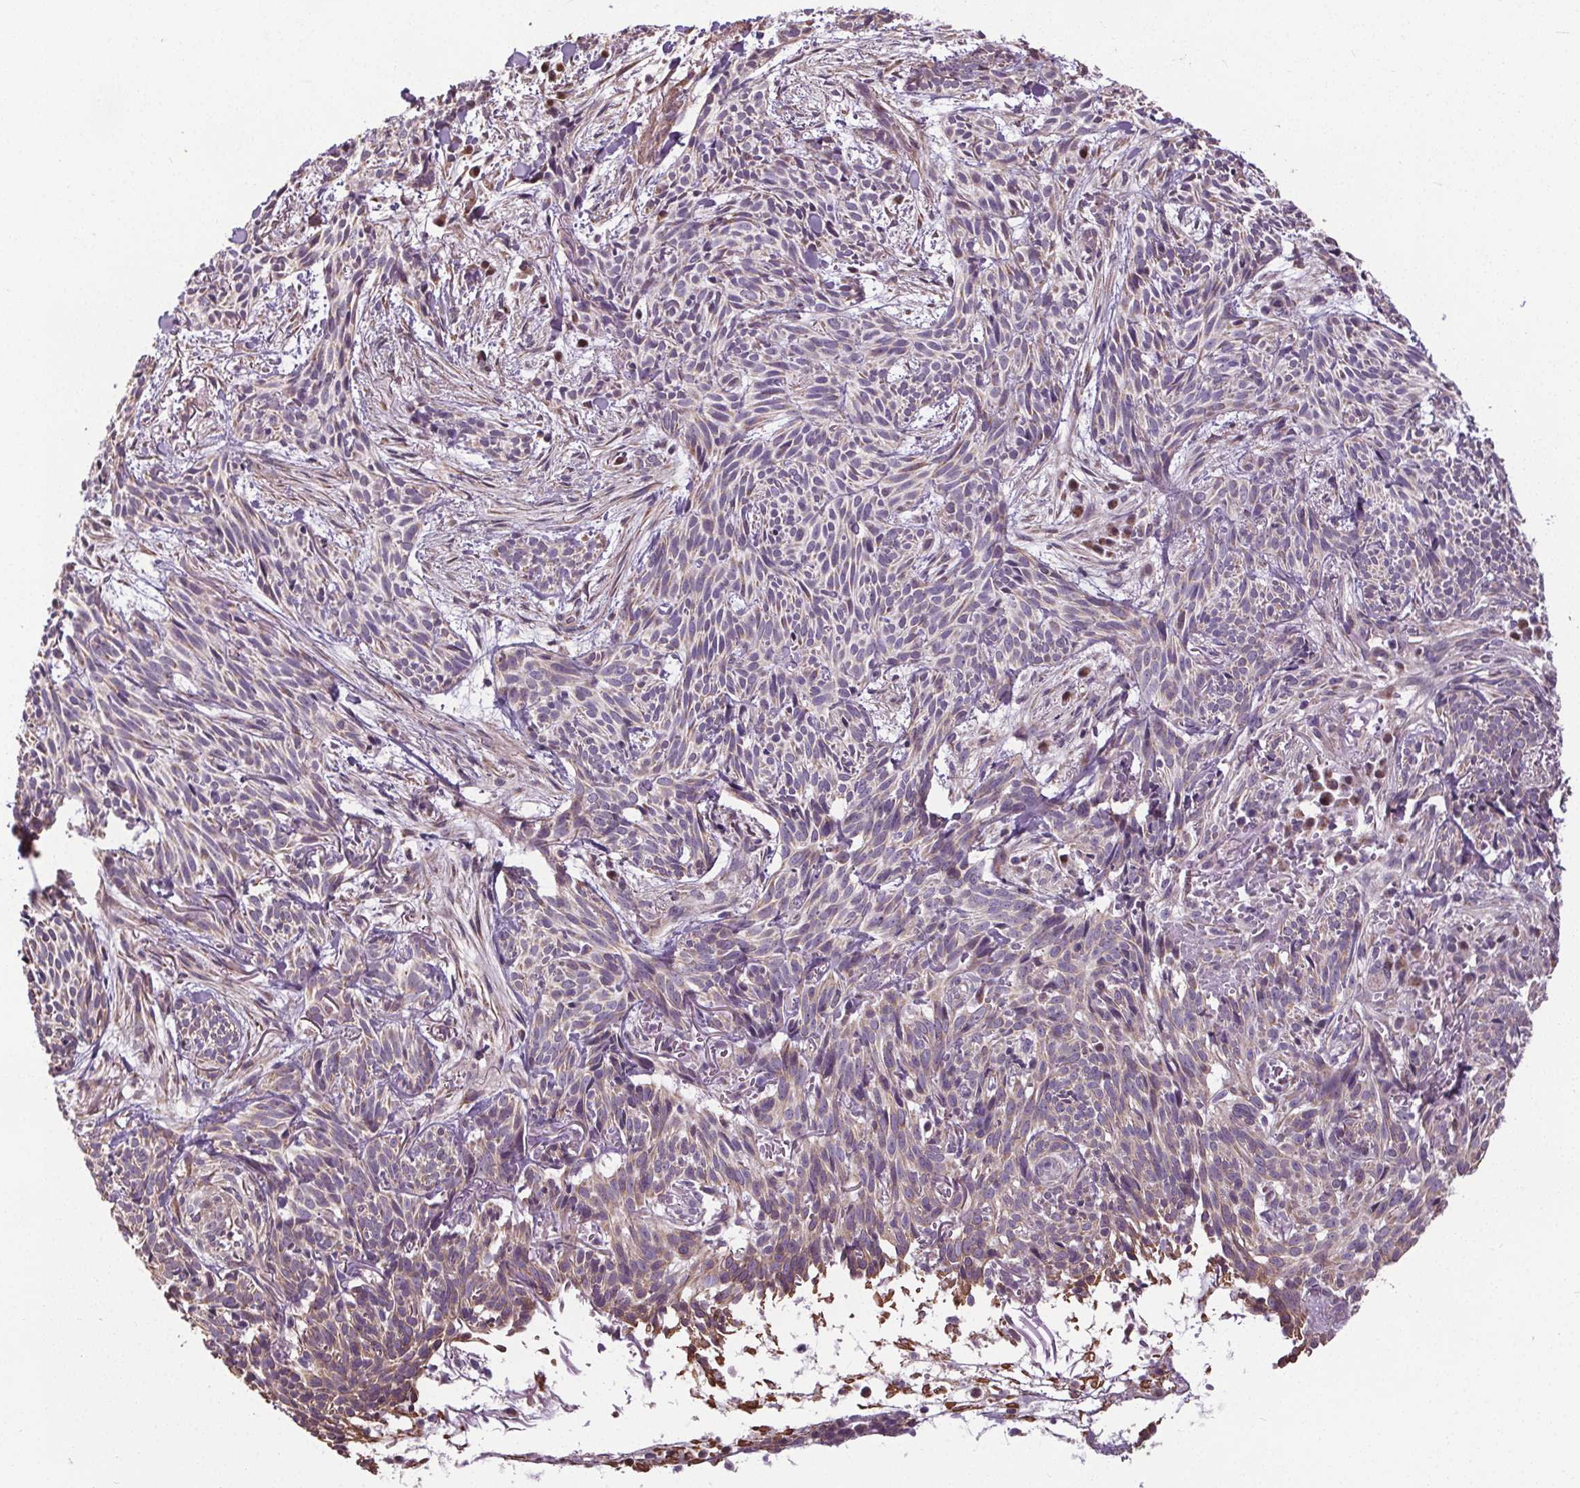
{"staining": {"intensity": "weak", "quantity": "<25%", "location": "cytoplasmic/membranous"}, "tissue": "skin cancer", "cell_type": "Tumor cells", "image_type": "cancer", "snomed": [{"axis": "morphology", "description": "Basal cell carcinoma"}, {"axis": "topography", "description": "Skin"}], "caption": "The immunohistochemistry (IHC) micrograph has no significant expression in tumor cells of skin basal cell carcinoma tissue.", "gene": "ZNF548", "patient": {"sex": "male", "age": 71}}